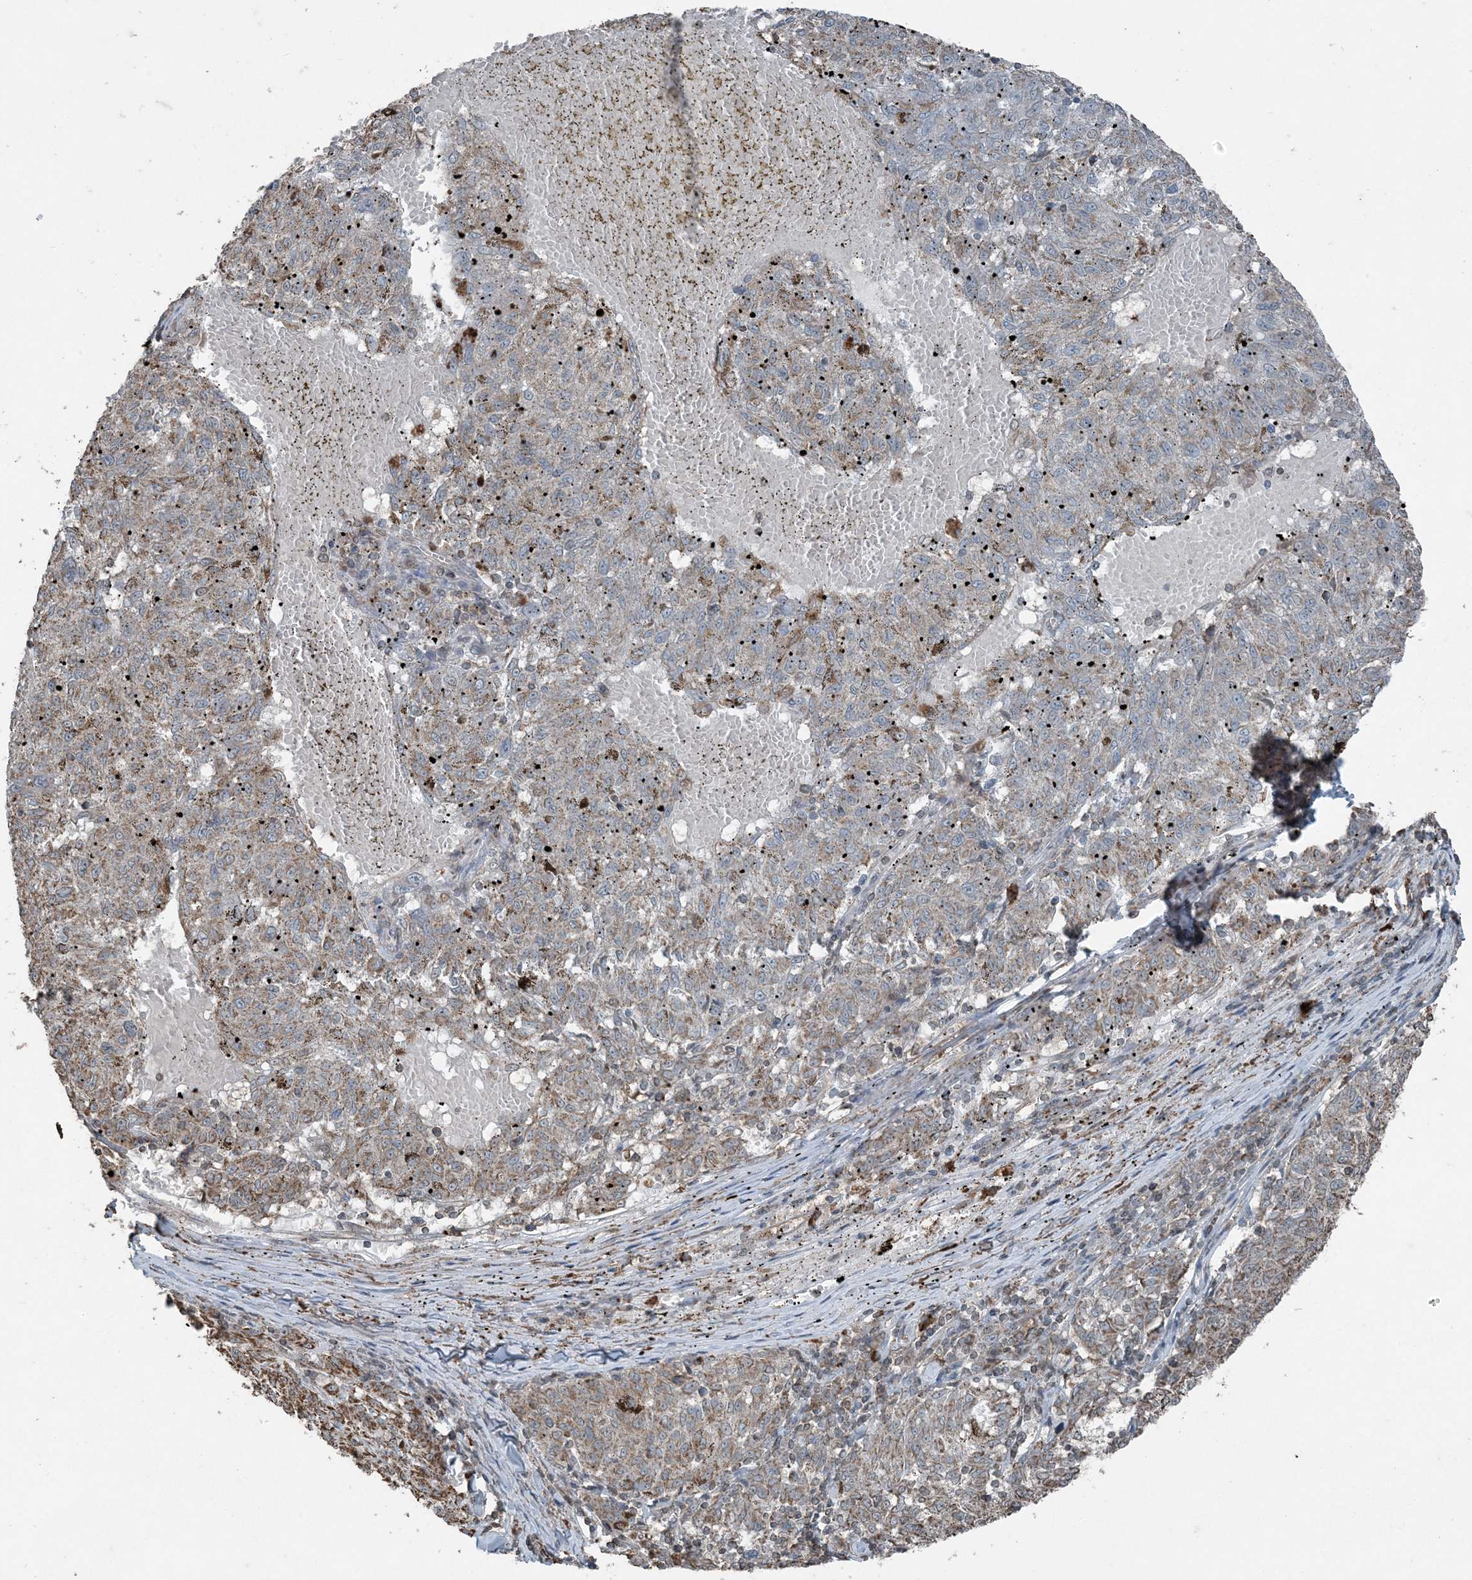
{"staining": {"intensity": "weak", "quantity": "<25%", "location": "cytoplasmic/membranous"}, "tissue": "melanoma", "cell_type": "Tumor cells", "image_type": "cancer", "snomed": [{"axis": "morphology", "description": "Malignant melanoma, NOS"}, {"axis": "topography", "description": "Skin"}], "caption": "A histopathology image of melanoma stained for a protein exhibits no brown staining in tumor cells.", "gene": "GNL1", "patient": {"sex": "female", "age": 72}}